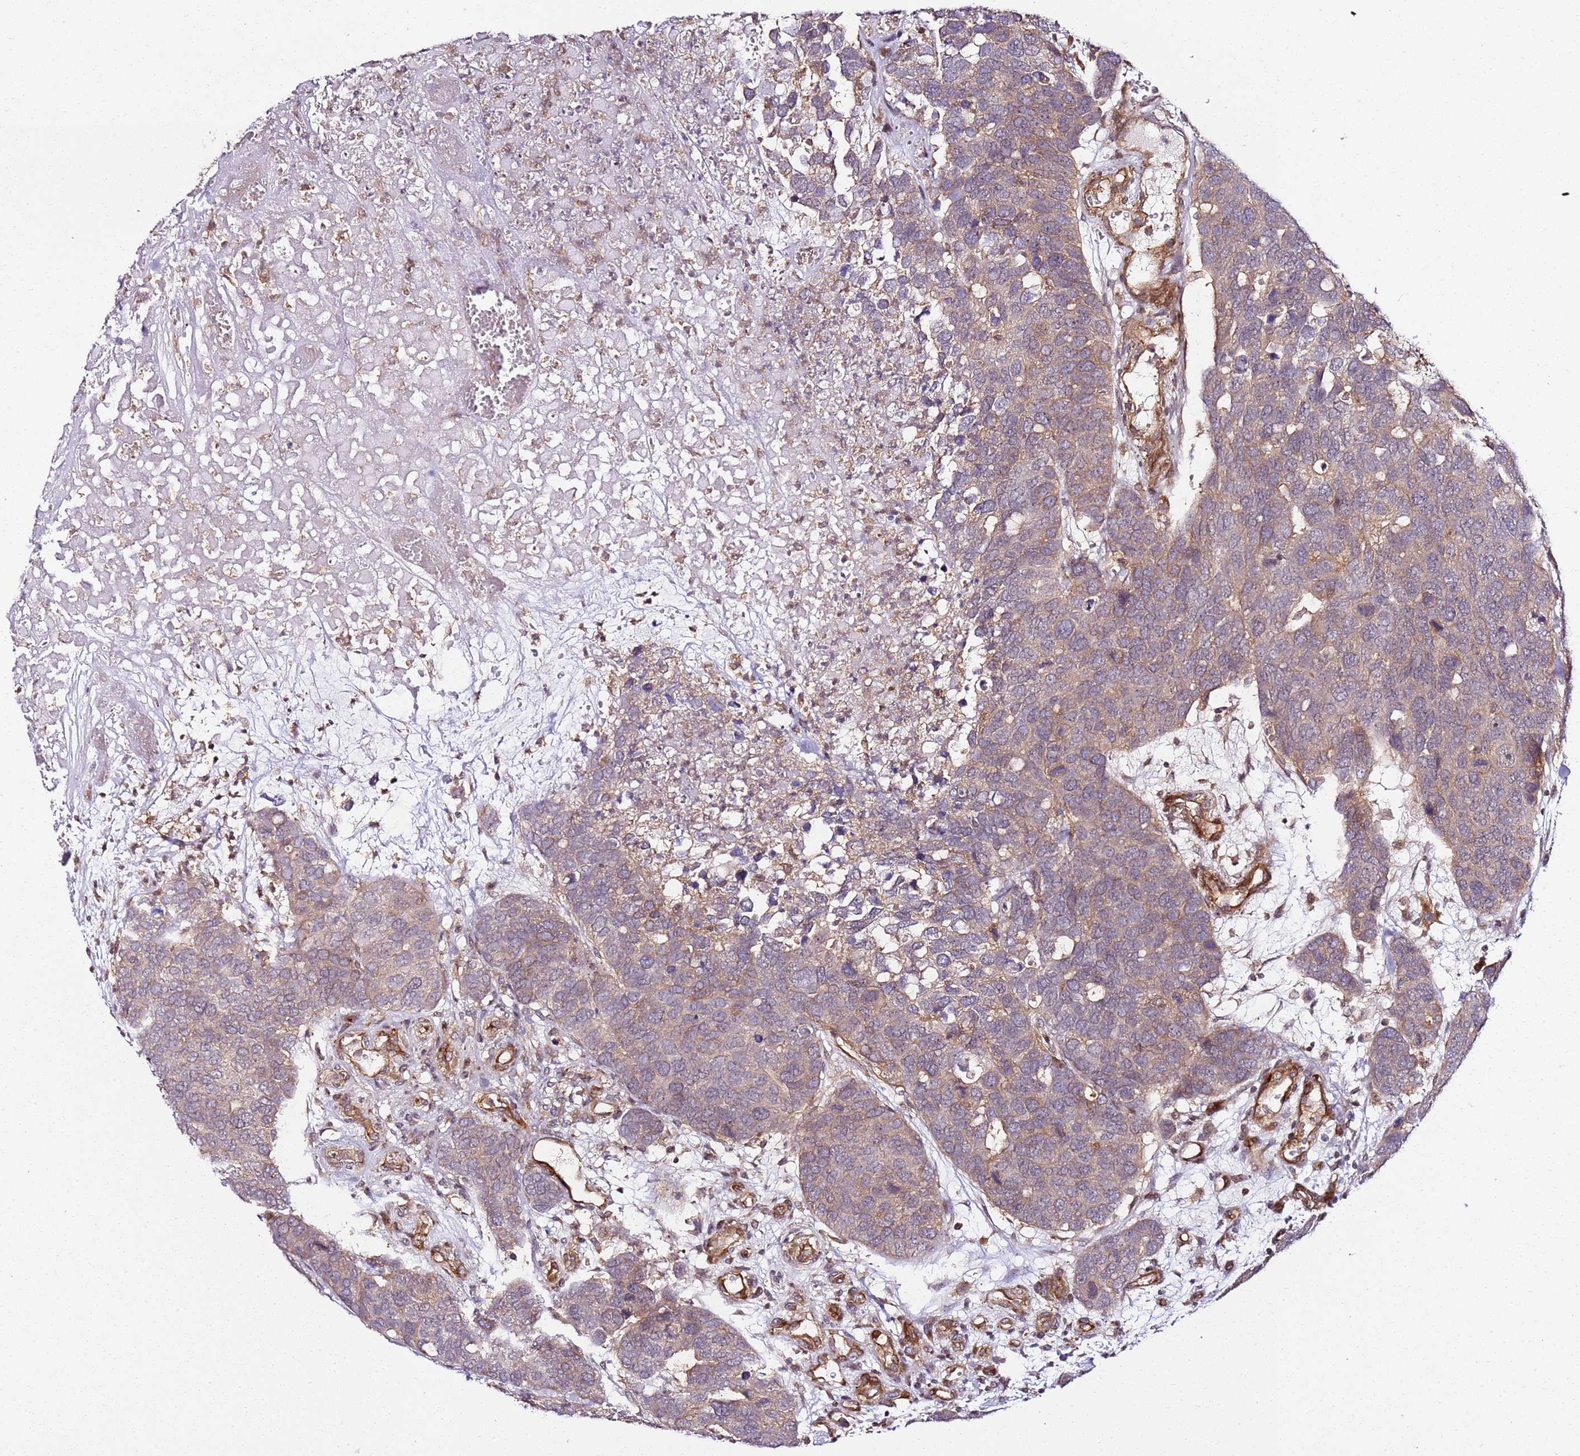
{"staining": {"intensity": "weak", "quantity": ">75%", "location": "cytoplasmic/membranous"}, "tissue": "breast cancer", "cell_type": "Tumor cells", "image_type": "cancer", "snomed": [{"axis": "morphology", "description": "Duct carcinoma"}, {"axis": "topography", "description": "Breast"}], "caption": "Breast cancer (infiltrating ductal carcinoma) stained for a protein demonstrates weak cytoplasmic/membranous positivity in tumor cells. (IHC, brightfield microscopy, high magnification).", "gene": "CCNYL1", "patient": {"sex": "female", "age": 83}}